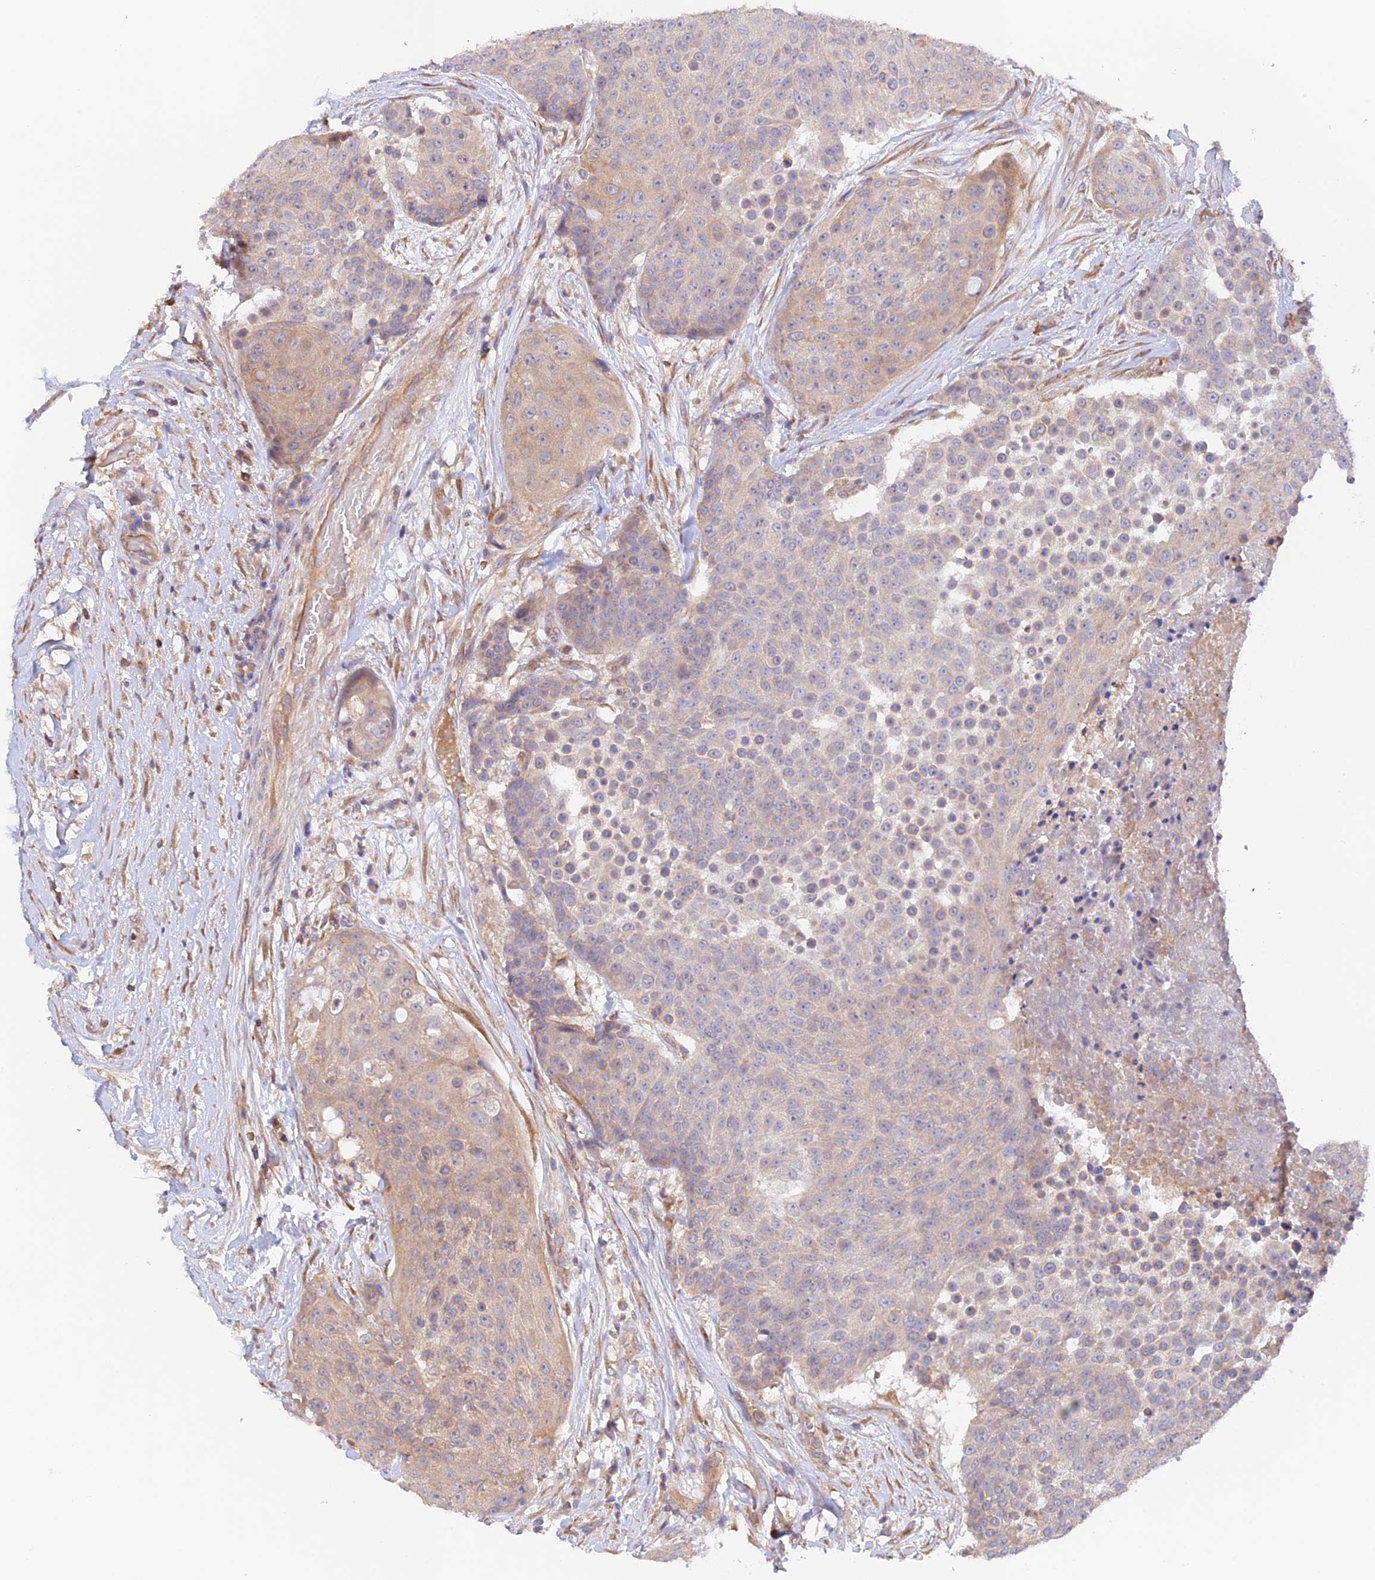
{"staining": {"intensity": "weak", "quantity": "25%-75%", "location": "cytoplasmic/membranous"}, "tissue": "urothelial cancer", "cell_type": "Tumor cells", "image_type": "cancer", "snomed": [{"axis": "morphology", "description": "Urothelial carcinoma, High grade"}, {"axis": "topography", "description": "Urinary bladder"}], "caption": "The image displays a brown stain indicating the presence of a protein in the cytoplasmic/membranous of tumor cells in urothelial cancer.", "gene": "MYO9A", "patient": {"sex": "female", "age": 63}}